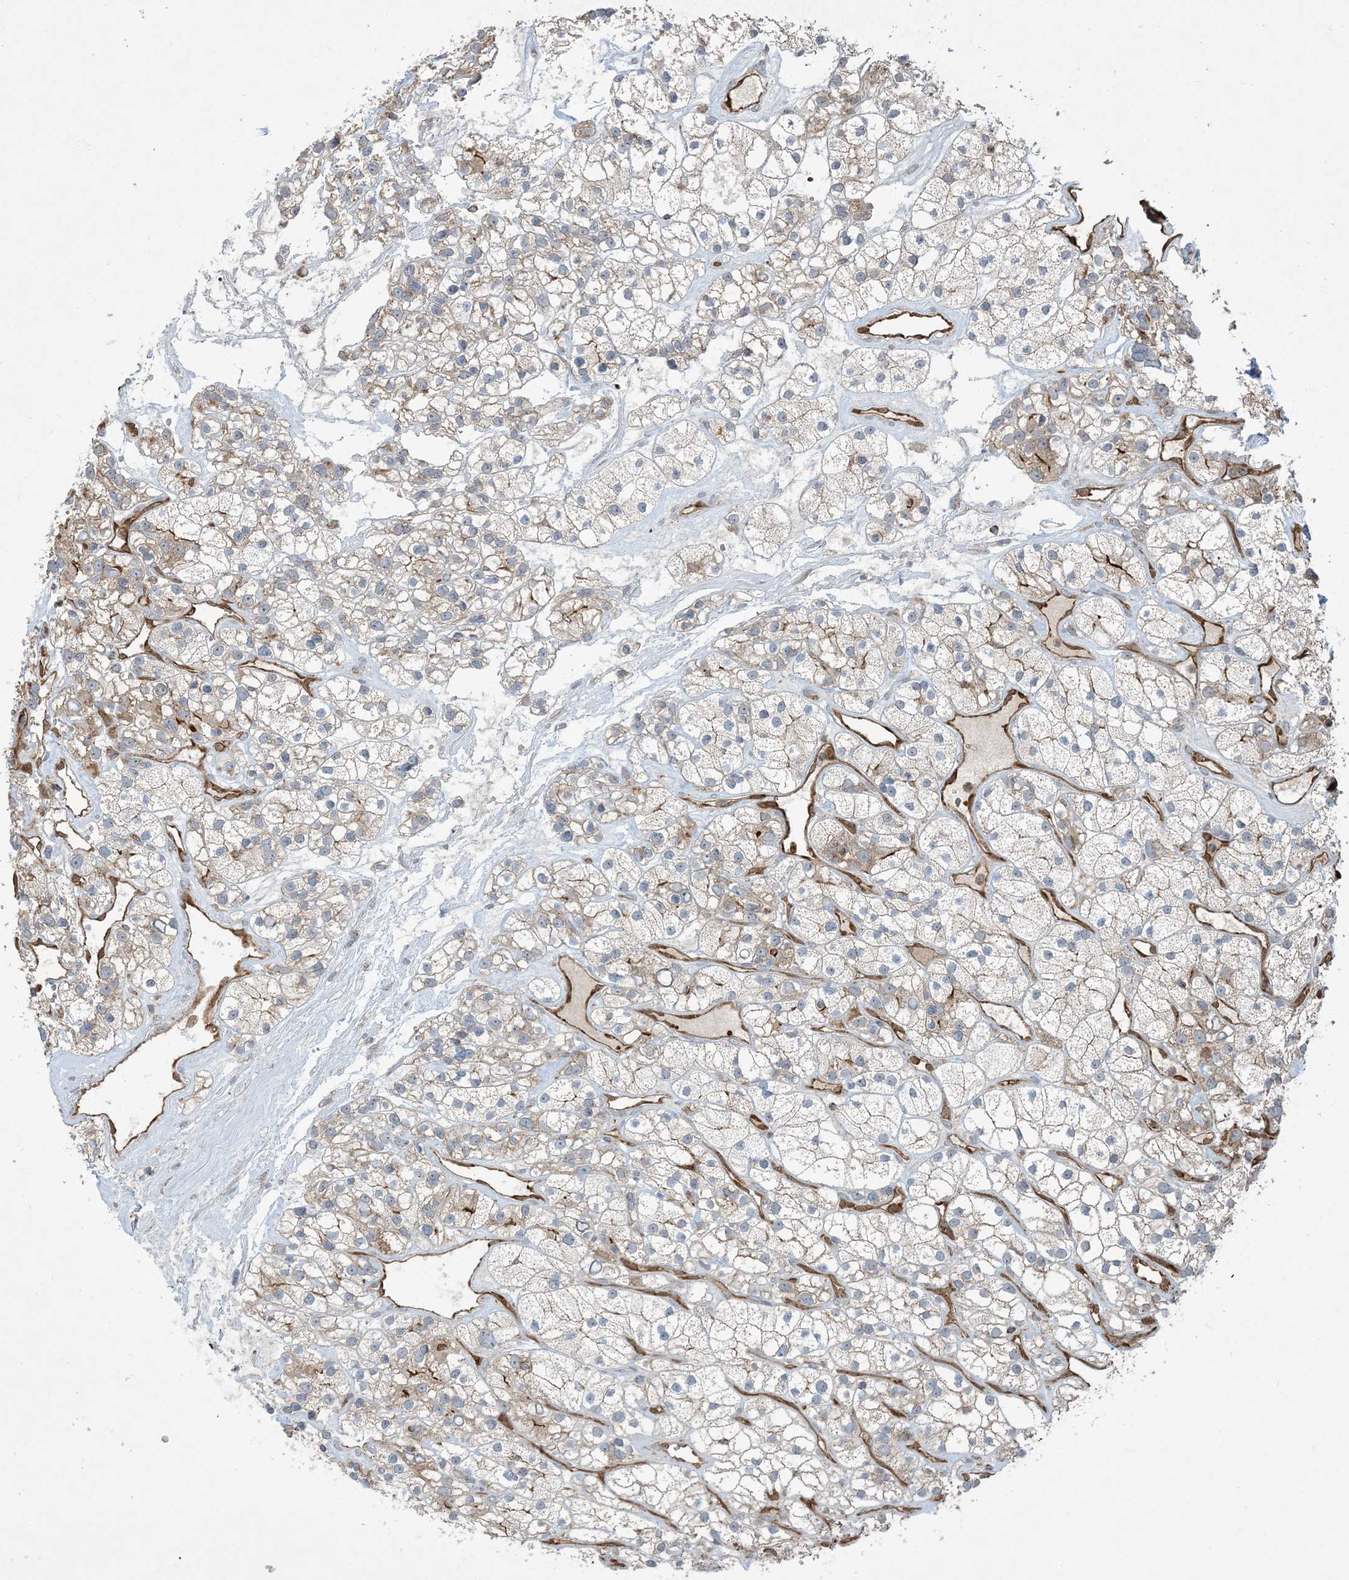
{"staining": {"intensity": "moderate", "quantity": "<25%", "location": "cytoplasmic/membranous"}, "tissue": "renal cancer", "cell_type": "Tumor cells", "image_type": "cancer", "snomed": [{"axis": "morphology", "description": "Adenocarcinoma, NOS"}, {"axis": "topography", "description": "Kidney"}], "caption": "Immunohistochemical staining of renal cancer exhibits low levels of moderate cytoplasmic/membranous staining in about <25% of tumor cells.", "gene": "PPM1F", "patient": {"sex": "female", "age": 57}}